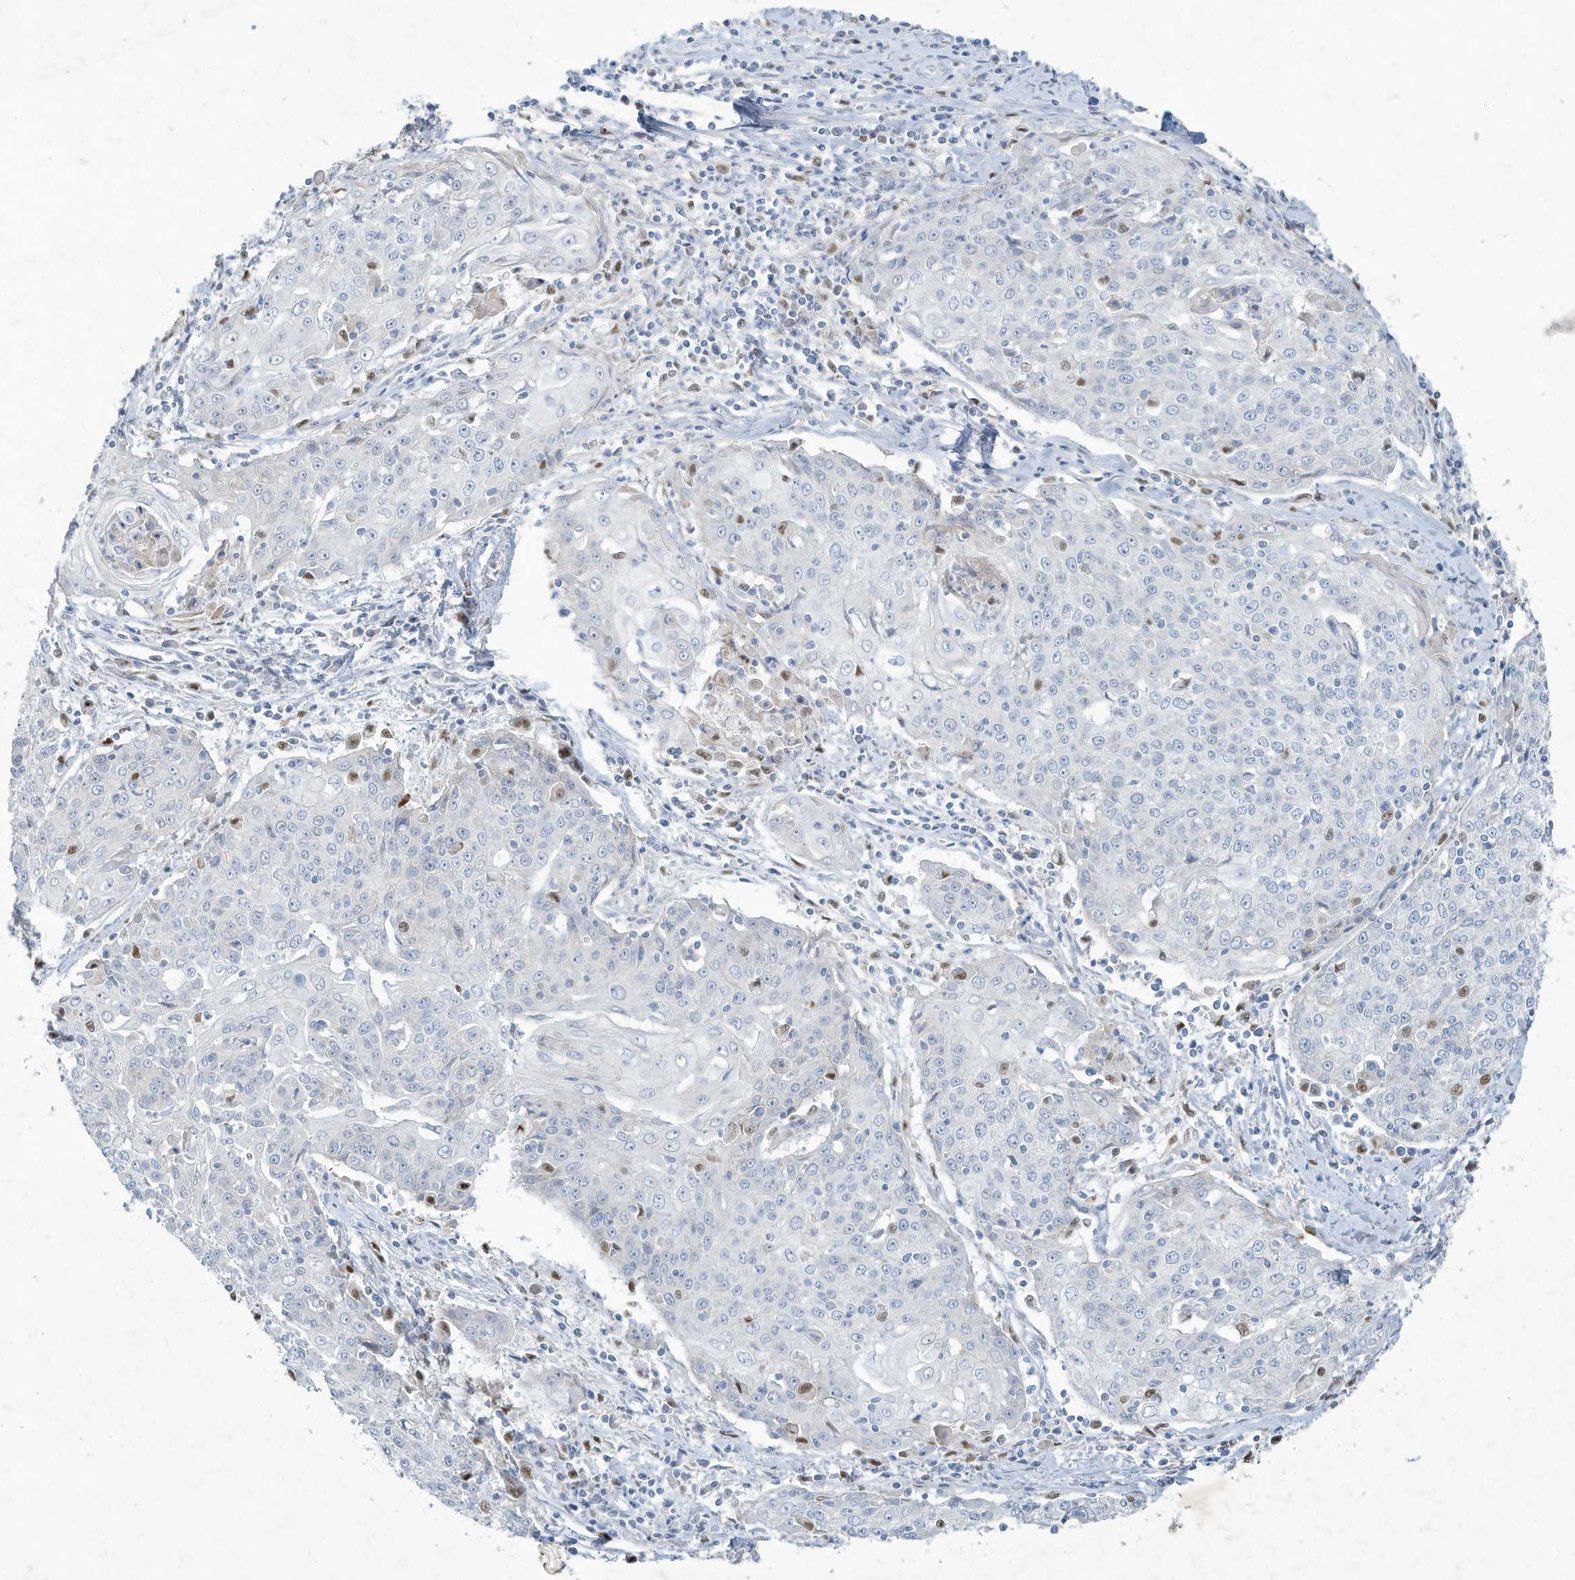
{"staining": {"intensity": "negative", "quantity": "none", "location": "none"}, "tissue": "cervical cancer", "cell_type": "Tumor cells", "image_type": "cancer", "snomed": [{"axis": "morphology", "description": "Squamous cell carcinoma, NOS"}, {"axis": "topography", "description": "Cervix"}], "caption": "Cervical squamous cell carcinoma stained for a protein using immunohistochemistry displays no staining tumor cells.", "gene": "TUBE1", "patient": {"sex": "female", "age": 48}}